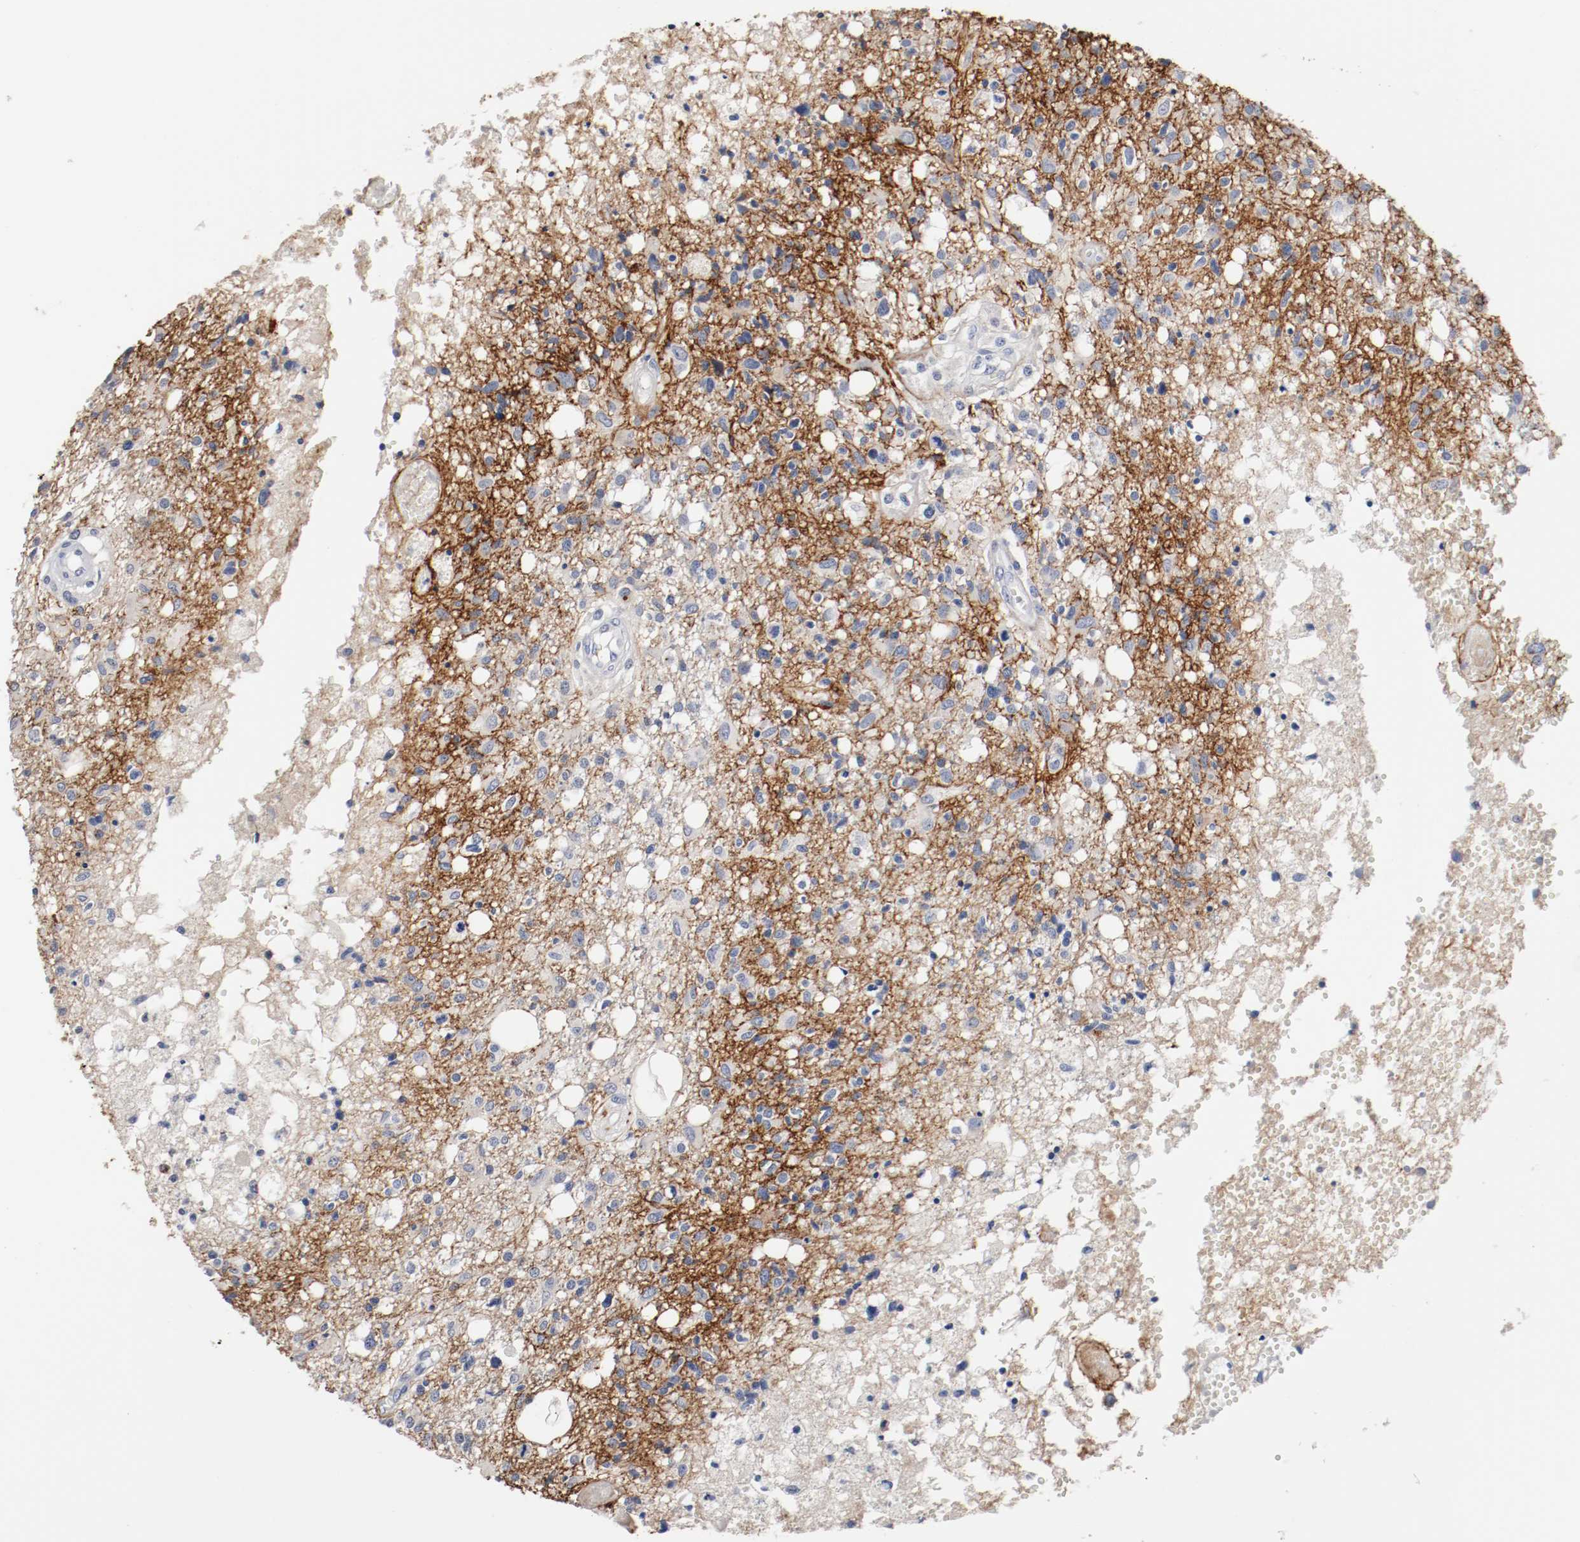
{"staining": {"intensity": "negative", "quantity": "none", "location": "none"}, "tissue": "glioma", "cell_type": "Tumor cells", "image_type": "cancer", "snomed": [{"axis": "morphology", "description": "Glioma, malignant, High grade"}, {"axis": "topography", "description": "Cerebral cortex"}], "caption": "Tumor cells are negative for protein expression in human malignant high-grade glioma. The staining was performed using DAB (3,3'-diaminobenzidine) to visualize the protein expression in brown, while the nuclei were stained in blue with hematoxylin (Magnification: 20x).", "gene": "TNC", "patient": {"sex": "male", "age": 76}}